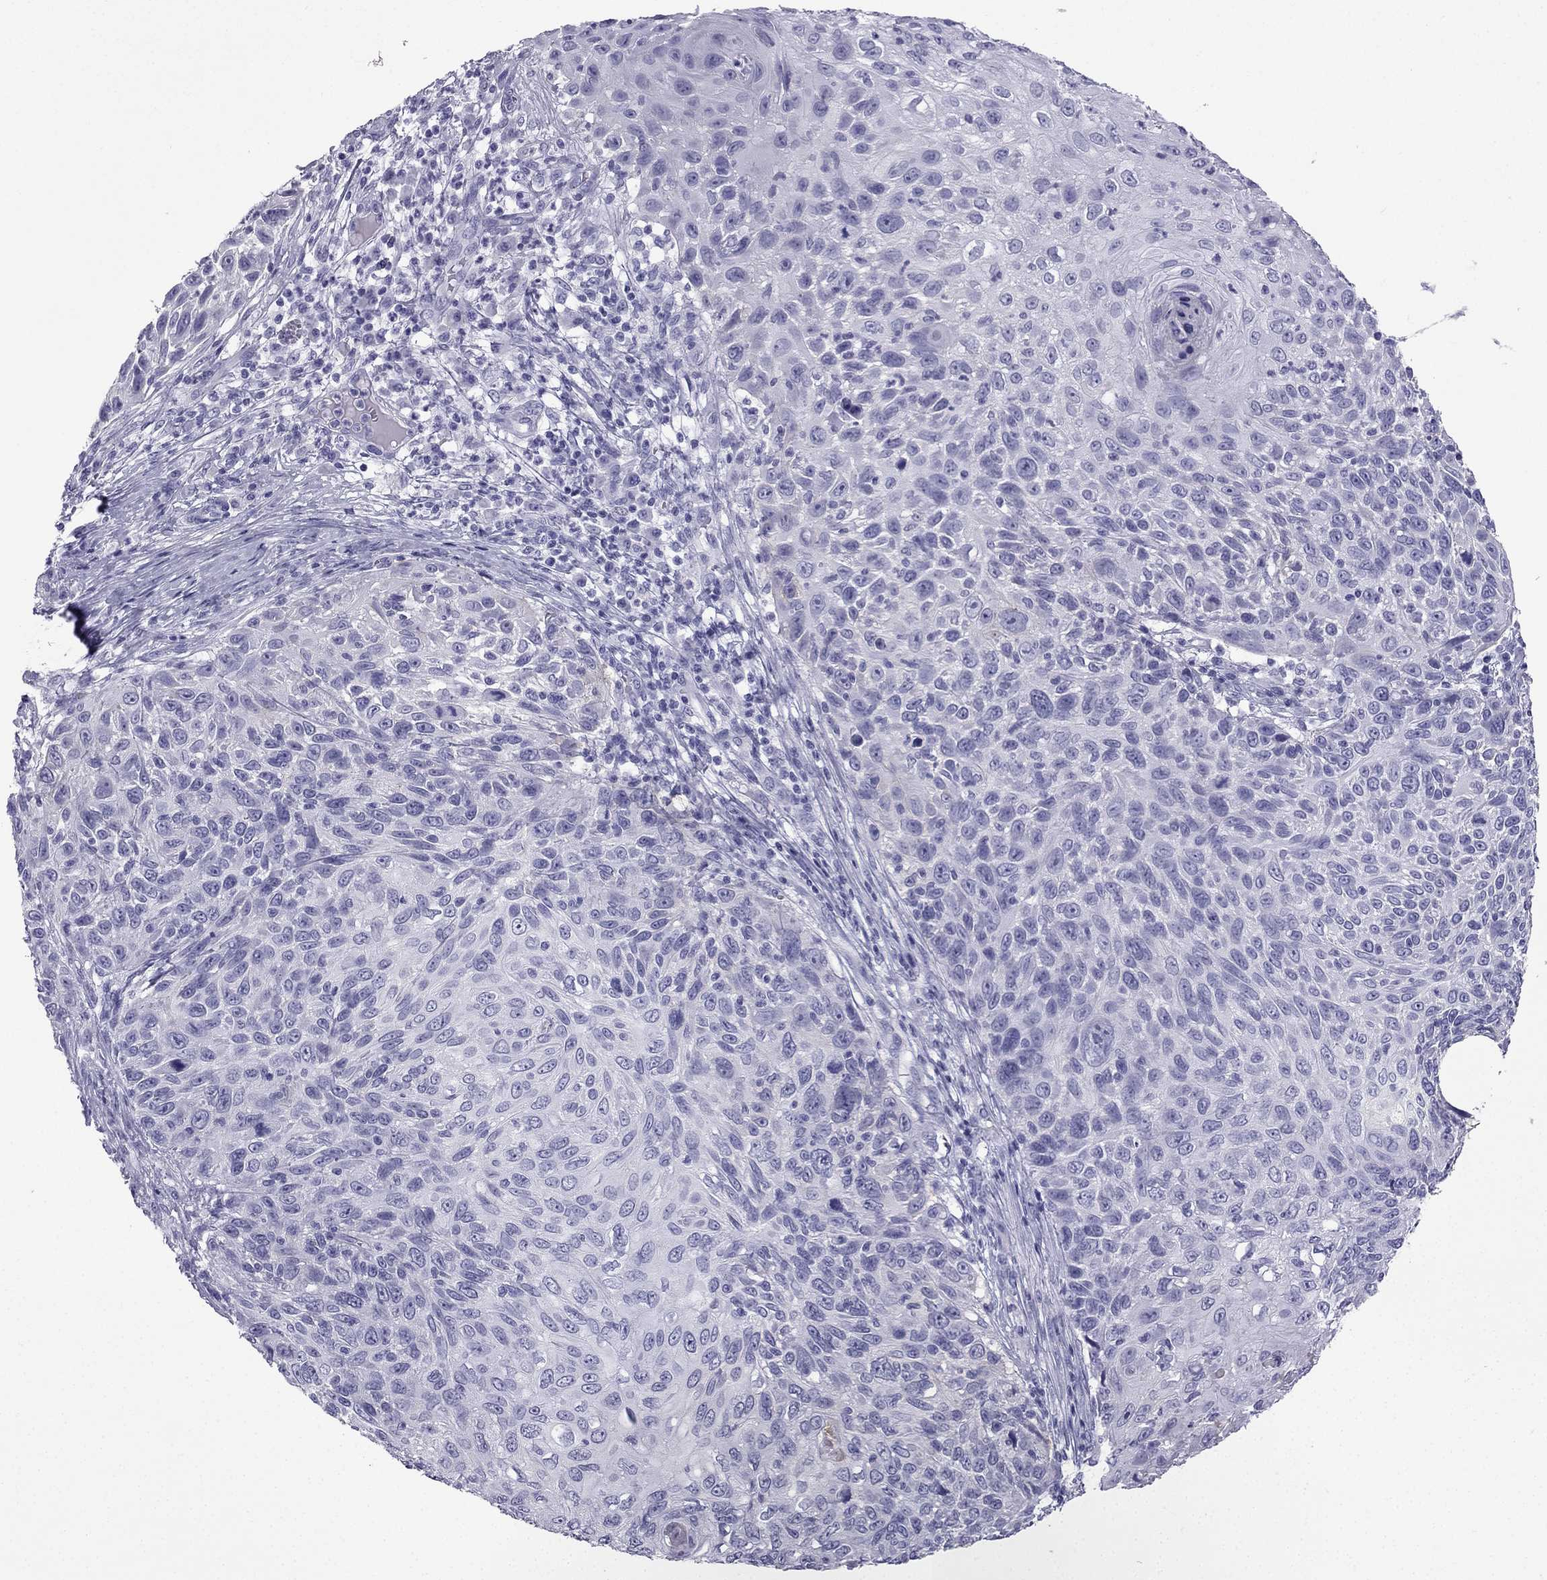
{"staining": {"intensity": "negative", "quantity": "none", "location": "none"}, "tissue": "skin cancer", "cell_type": "Tumor cells", "image_type": "cancer", "snomed": [{"axis": "morphology", "description": "Squamous cell carcinoma, NOS"}, {"axis": "topography", "description": "Skin"}], "caption": "DAB immunohistochemical staining of squamous cell carcinoma (skin) displays no significant expression in tumor cells.", "gene": "GJA8", "patient": {"sex": "male", "age": 92}}